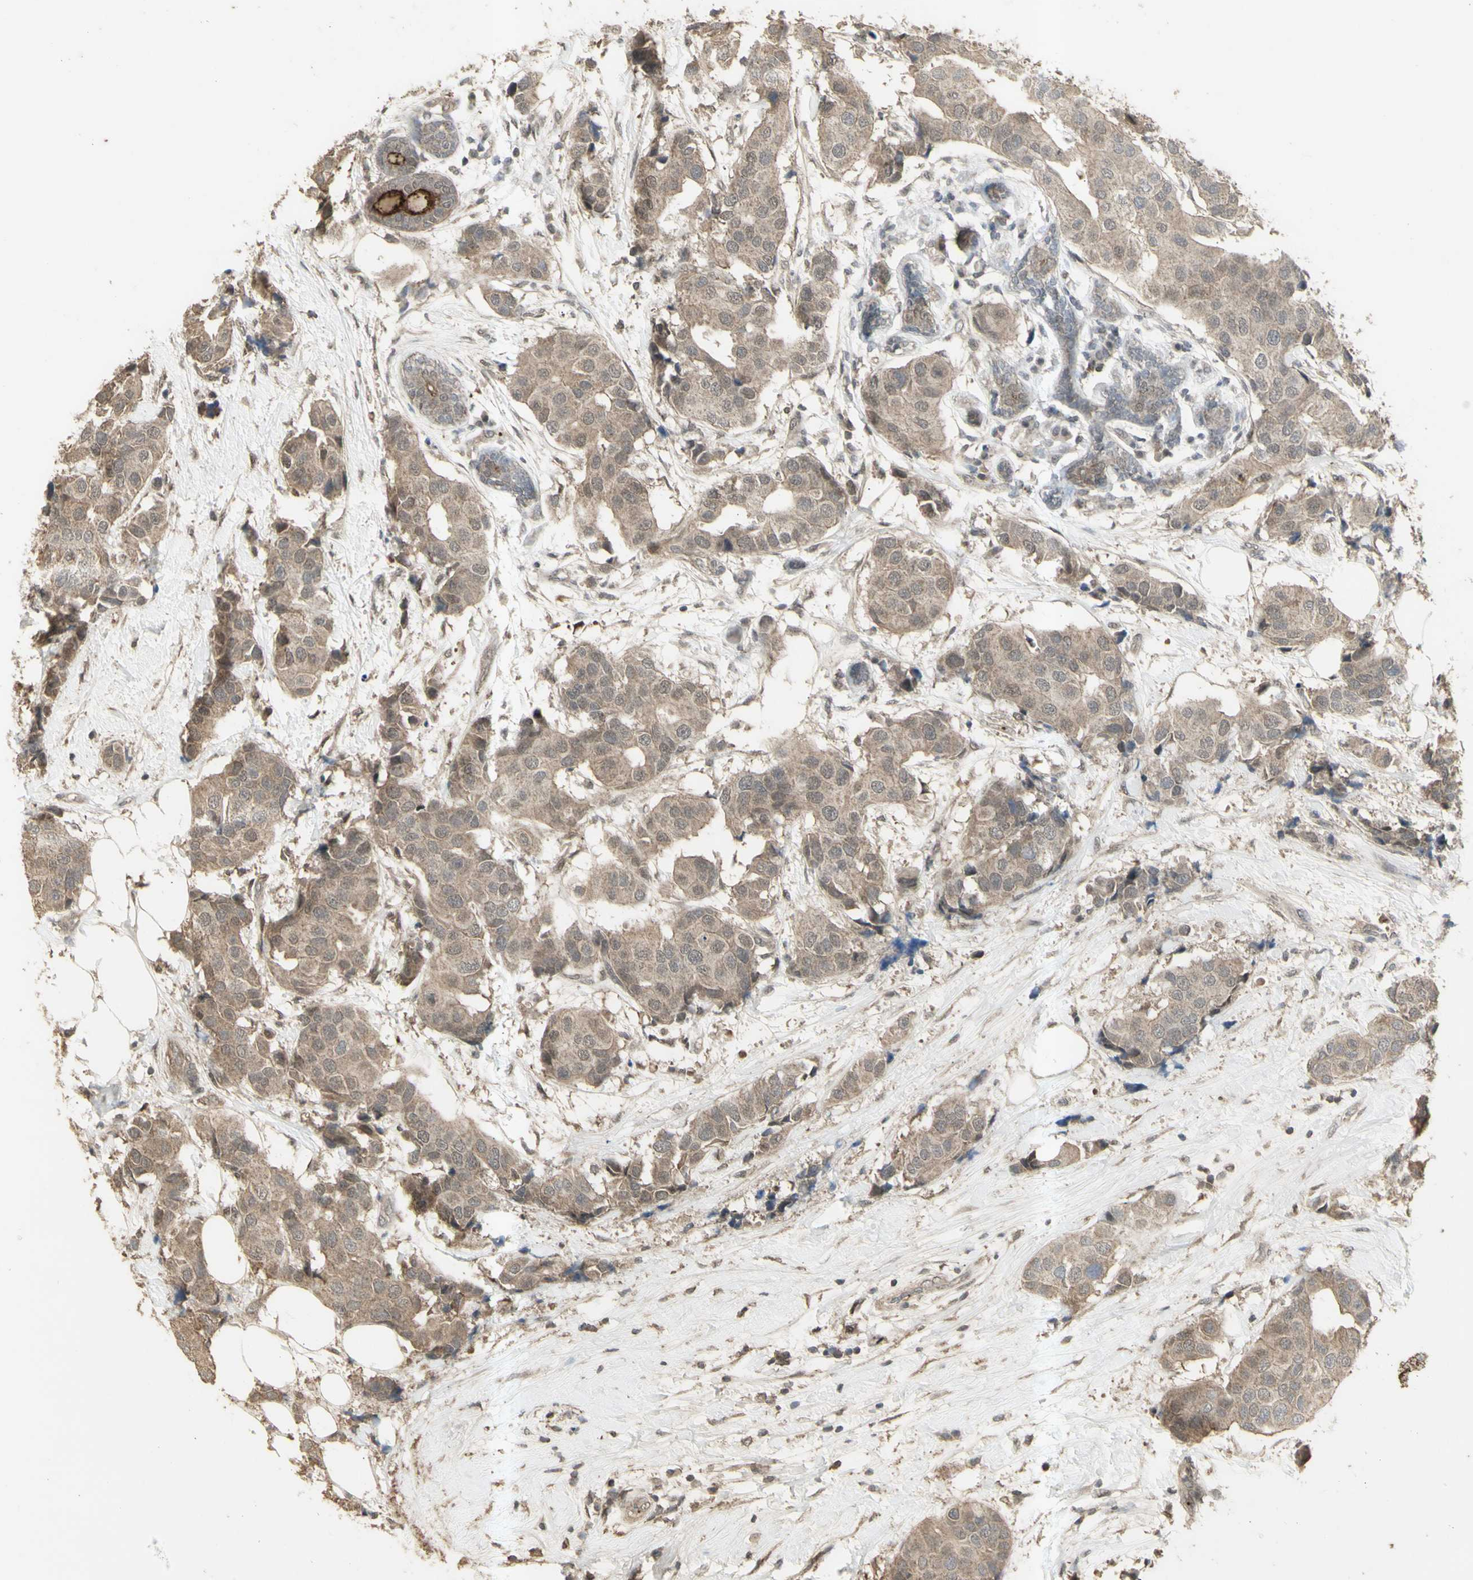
{"staining": {"intensity": "weak", "quantity": ">75%", "location": "cytoplasmic/membranous,nuclear"}, "tissue": "breast cancer", "cell_type": "Tumor cells", "image_type": "cancer", "snomed": [{"axis": "morphology", "description": "Normal tissue, NOS"}, {"axis": "morphology", "description": "Duct carcinoma"}, {"axis": "topography", "description": "Breast"}], "caption": "A photomicrograph of breast cancer stained for a protein shows weak cytoplasmic/membranous and nuclear brown staining in tumor cells.", "gene": "ALOX12", "patient": {"sex": "female", "age": 39}}